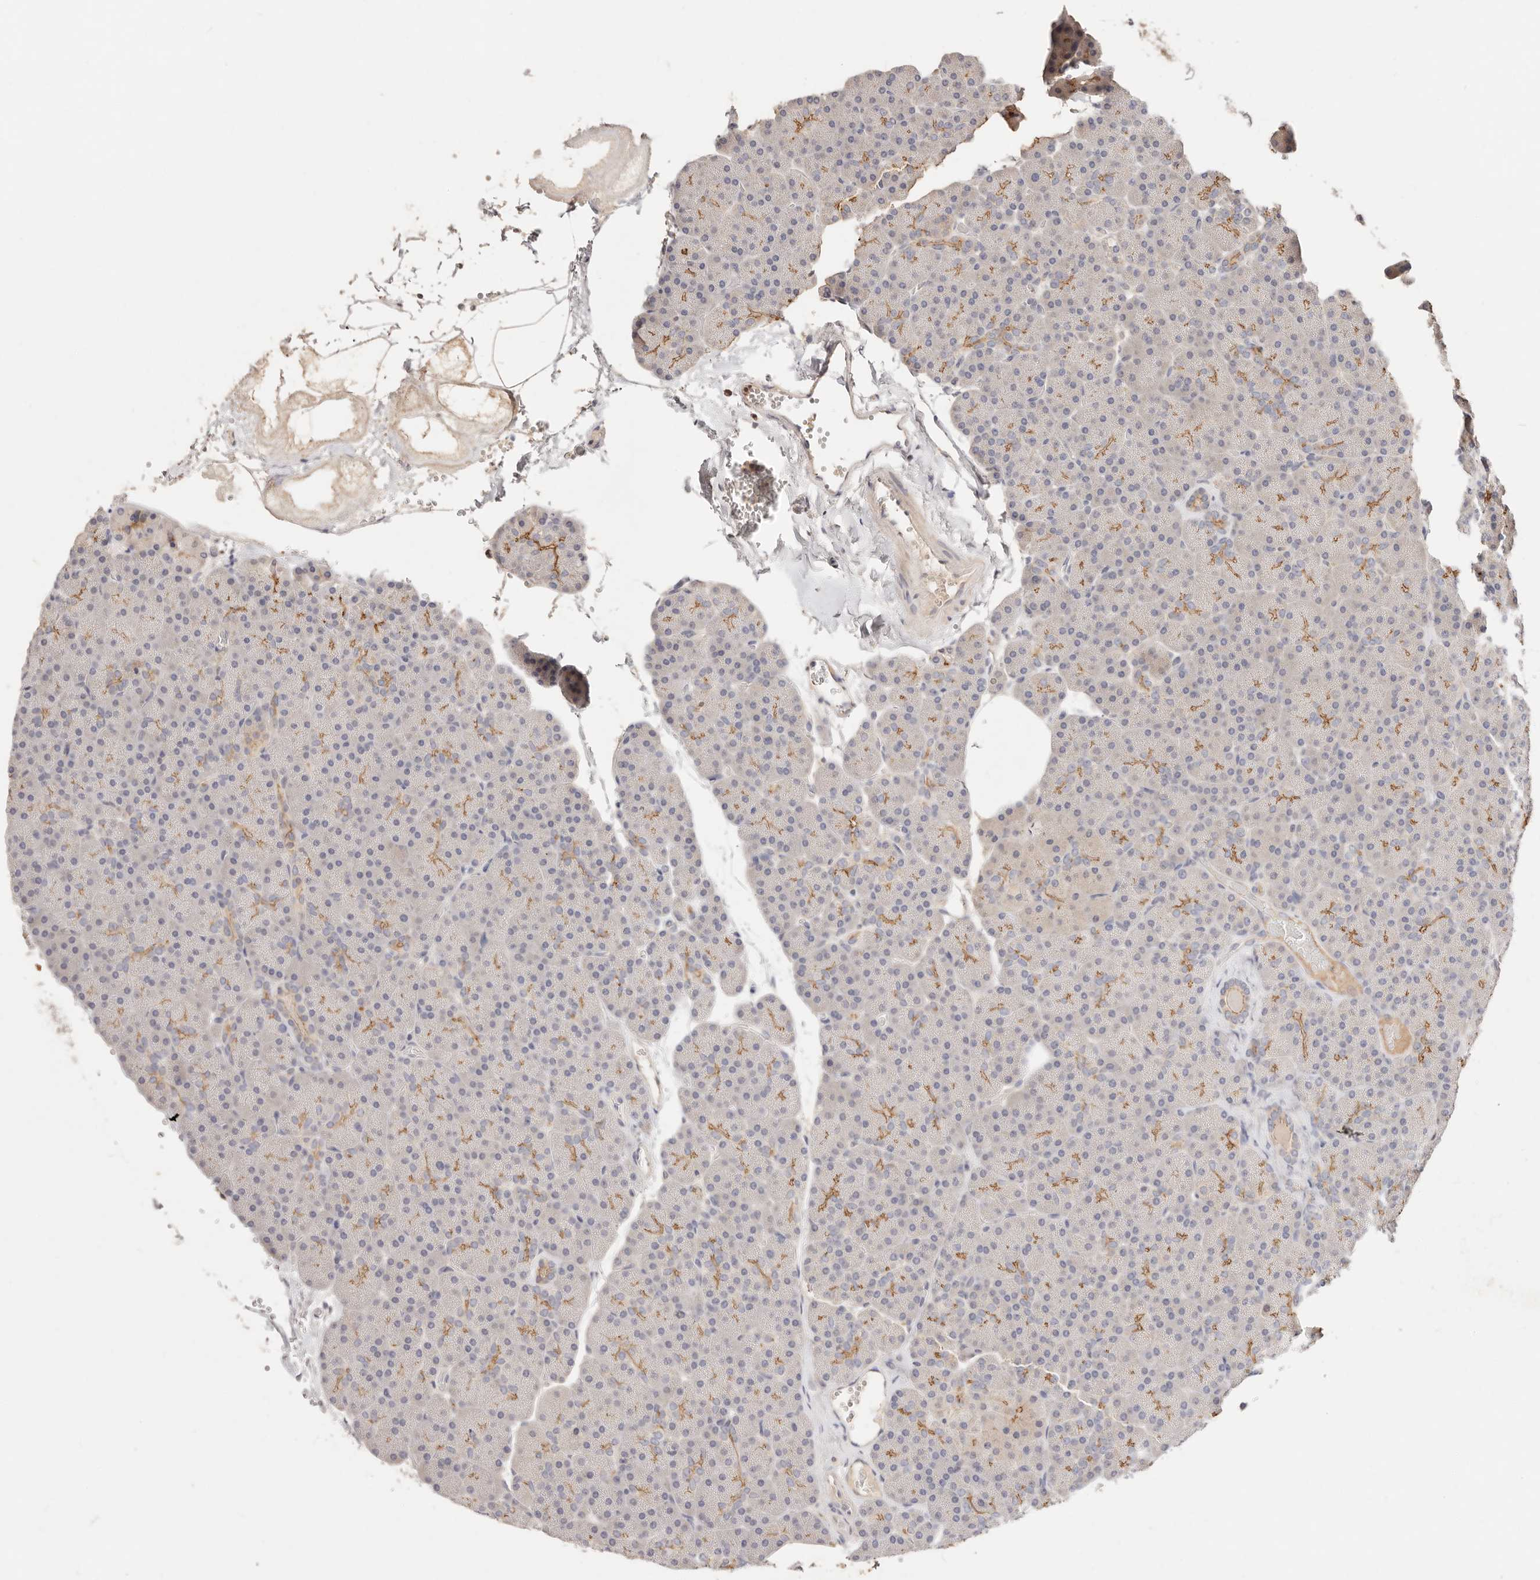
{"staining": {"intensity": "moderate", "quantity": "<25%", "location": "cytoplasmic/membranous"}, "tissue": "pancreas", "cell_type": "Exocrine glandular cells", "image_type": "normal", "snomed": [{"axis": "morphology", "description": "Normal tissue, NOS"}, {"axis": "morphology", "description": "Carcinoid, malignant, NOS"}, {"axis": "topography", "description": "Pancreas"}], "caption": "Immunohistochemistry (IHC) (DAB (3,3'-diaminobenzidine)) staining of benign human pancreas displays moderate cytoplasmic/membranous protein expression in approximately <25% of exocrine glandular cells.", "gene": "CXADR", "patient": {"sex": "female", "age": 35}}